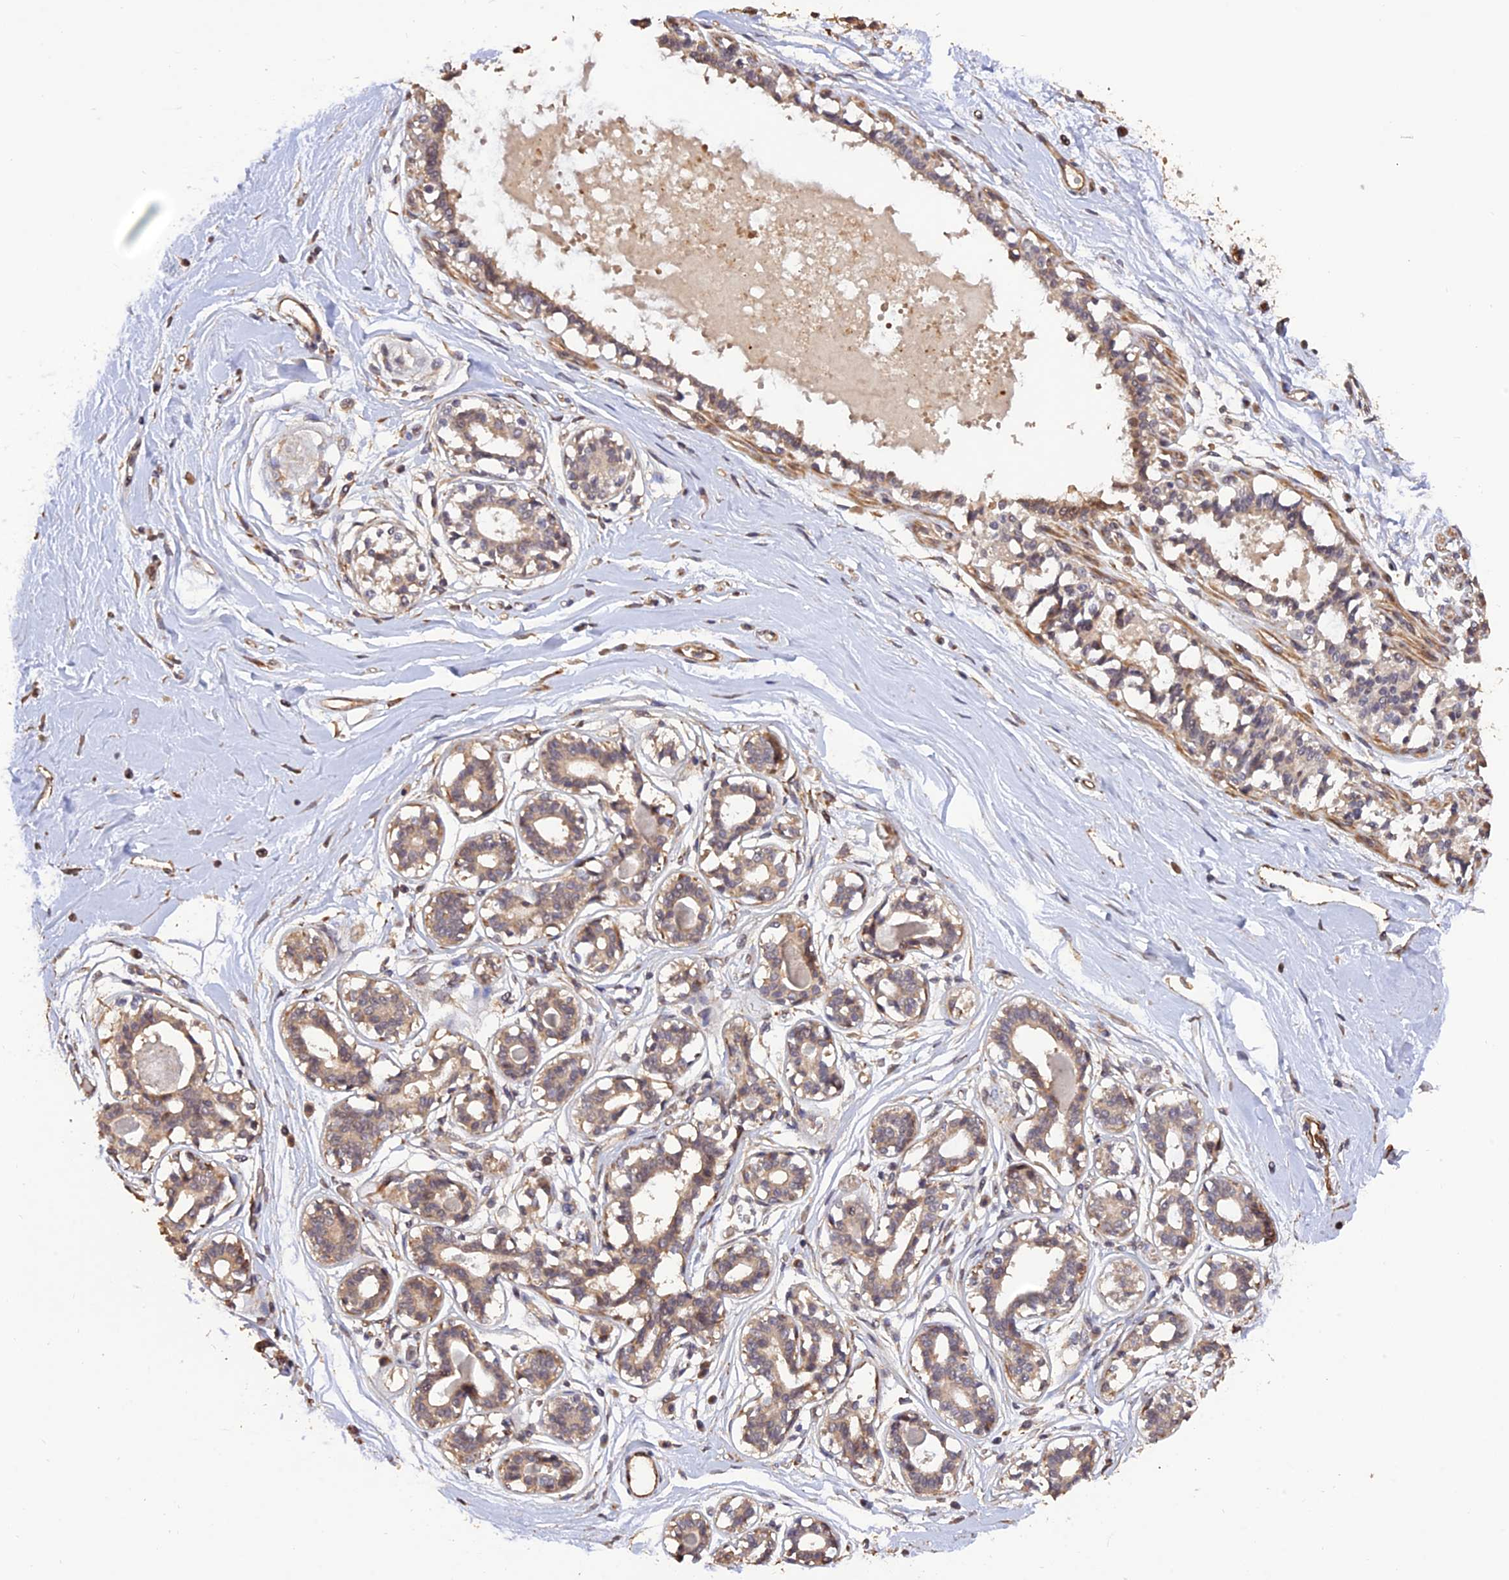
{"staining": {"intensity": "strong", "quantity": ">75%", "location": "cytoplasmic/membranous"}, "tissue": "breast", "cell_type": "Adipocytes", "image_type": "normal", "snomed": [{"axis": "morphology", "description": "Normal tissue, NOS"}, {"axis": "topography", "description": "Breast"}], "caption": "About >75% of adipocytes in benign breast show strong cytoplasmic/membranous protein staining as visualized by brown immunohistochemical staining.", "gene": "CREBL2", "patient": {"sex": "female", "age": 45}}